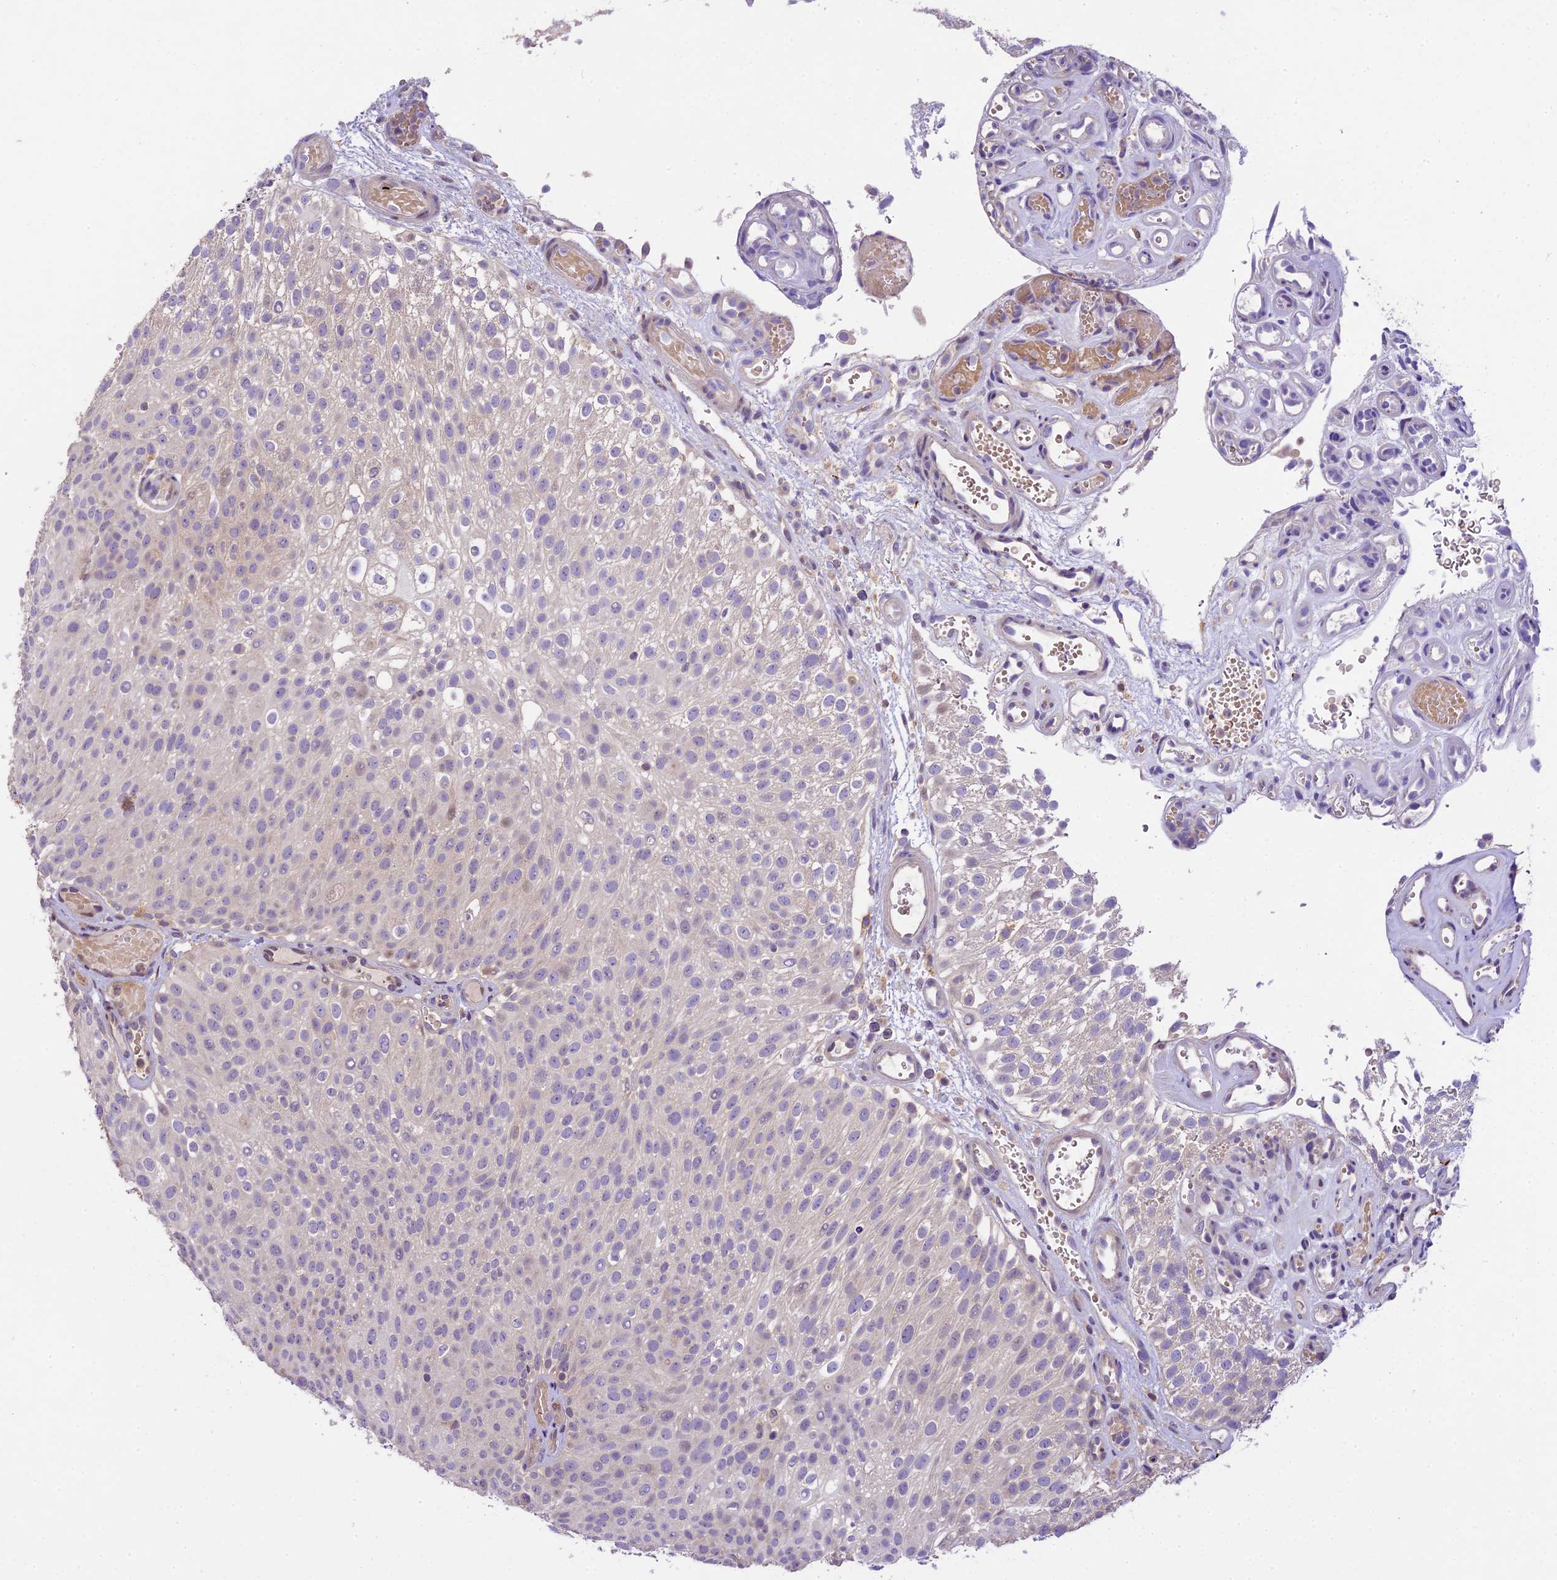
{"staining": {"intensity": "negative", "quantity": "none", "location": "none"}, "tissue": "urothelial cancer", "cell_type": "Tumor cells", "image_type": "cancer", "snomed": [{"axis": "morphology", "description": "Urothelial carcinoma, Low grade"}, {"axis": "topography", "description": "Urinary bladder"}], "caption": "DAB (3,3'-diaminobenzidine) immunohistochemical staining of human urothelial cancer shows no significant expression in tumor cells.", "gene": "DGKH", "patient": {"sex": "male", "age": 78}}